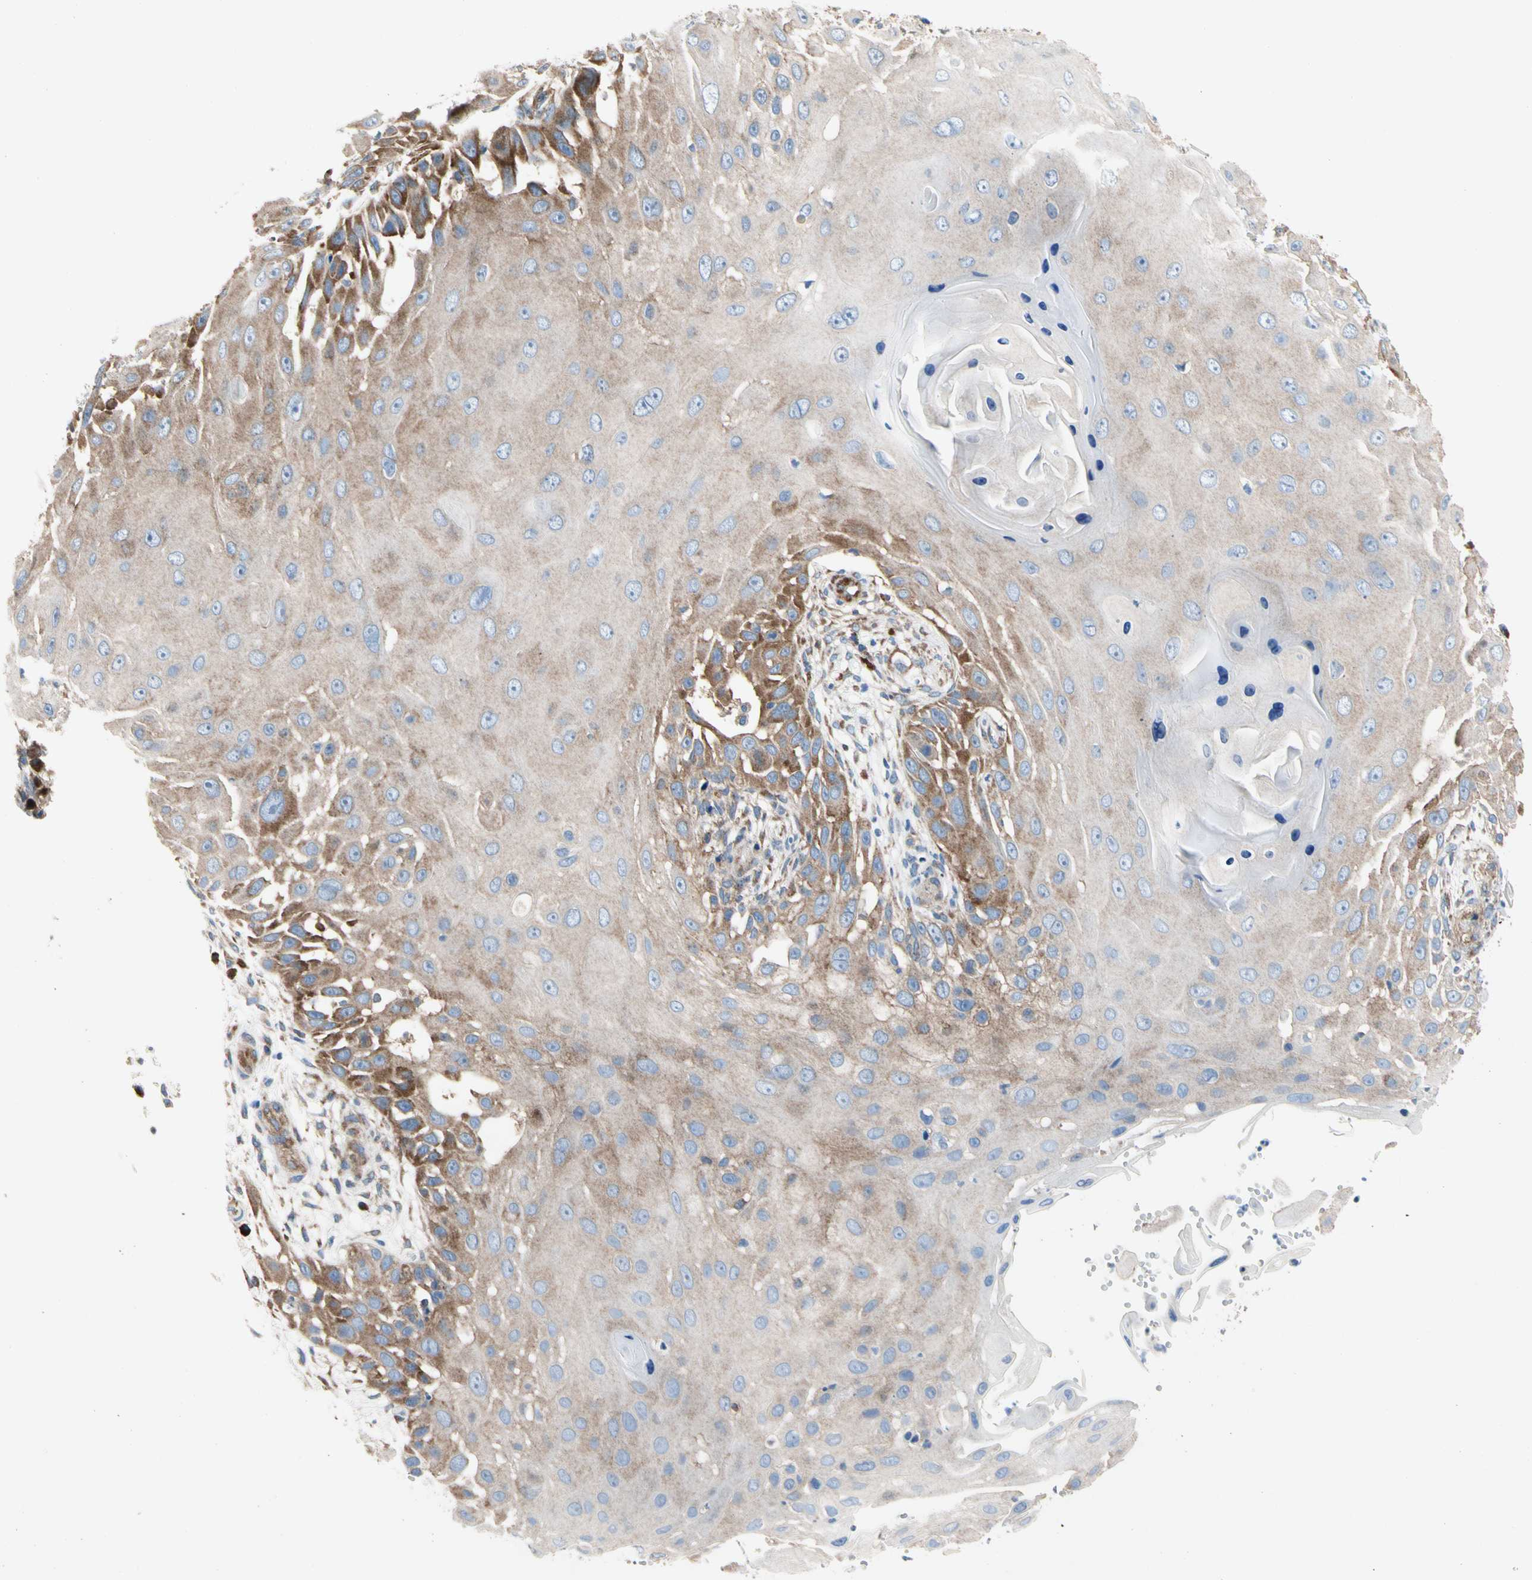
{"staining": {"intensity": "moderate", "quantity": ">75%", "location": "cytoplasmic/membranous"}, "tissue": "skin cancer", "cell_type": "Tumor cells", "image_type": "cancer", "snomed": [{"axis": "morphology", "description": "Squamous cell carcinoma, NOS"}, {"axis": "topography", "description": "Skin"}], "caption": "IHC image of neoplastic tissue: human skin cancer stained using immunohistochemistry shows medium levels of moderate protein expression localized specifically in the cytoplasmic/membranous of tumor cells, appearing as a cytoplasmic/membranous brown color.", "gene": "GPHN", "patient": {"sex": "female", "age": 44}}